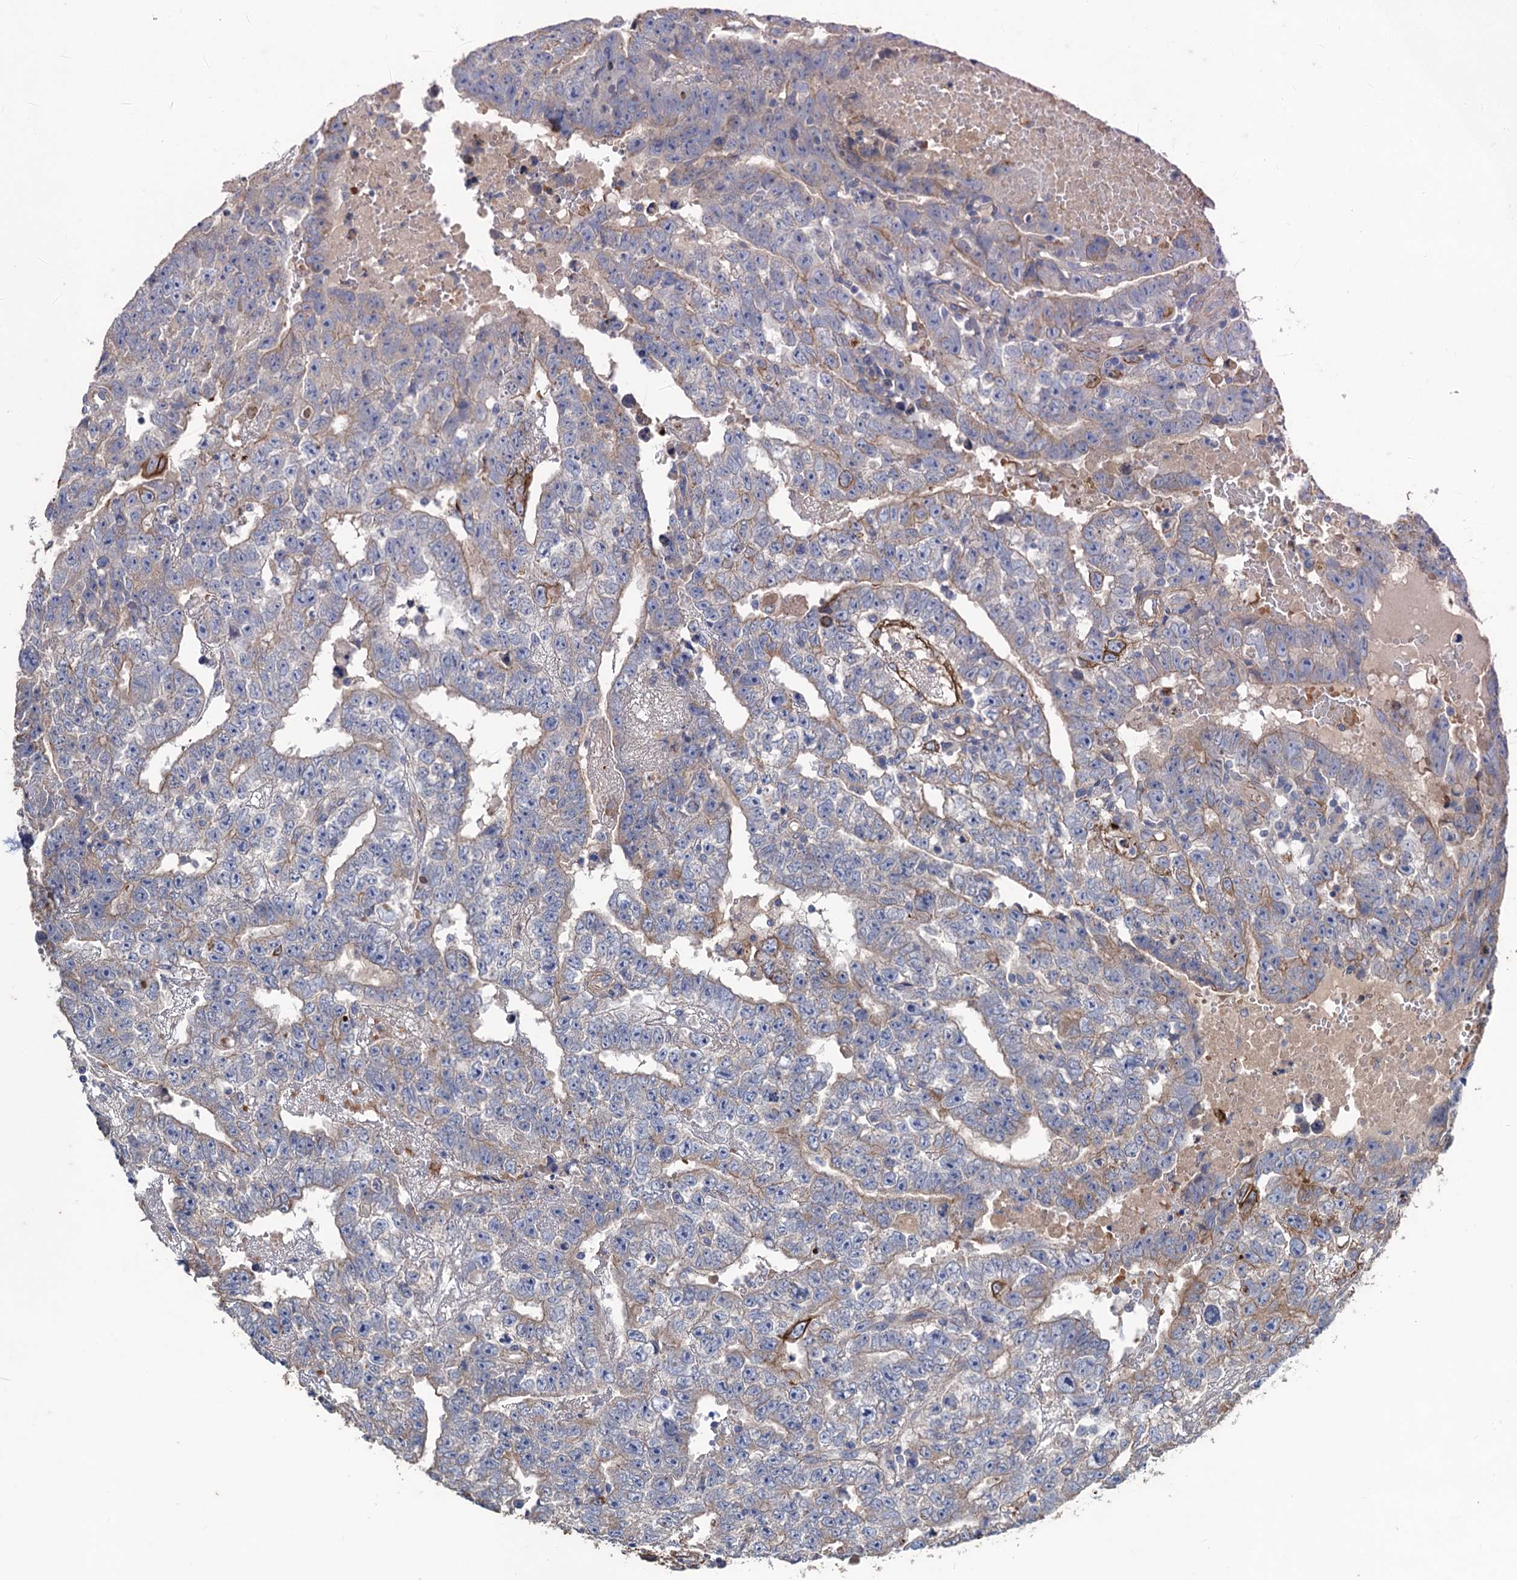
{"staining": {"intensity": "weak", "quantity": "<25%", "location": "cytoplasmic/membranous"}, "tissue": "testis cancer", "cell_type": "Tumor cells", "image_type": "cancer", "snomed": [{"axis": "morphology", "description": "Carcinoma, Embryonal, NOS"}, {"axis": "topography", "description": "Testis"}], "caption": "An image of human testis embryonal carcinoma is negative for staining in tumor cells. (Brightfield microscopy of DAB (3,3'-diaminobenzidine) IHC at high magnification).", "gene": "SMCO3", "patient": {"sex": "male", "age": 25}}